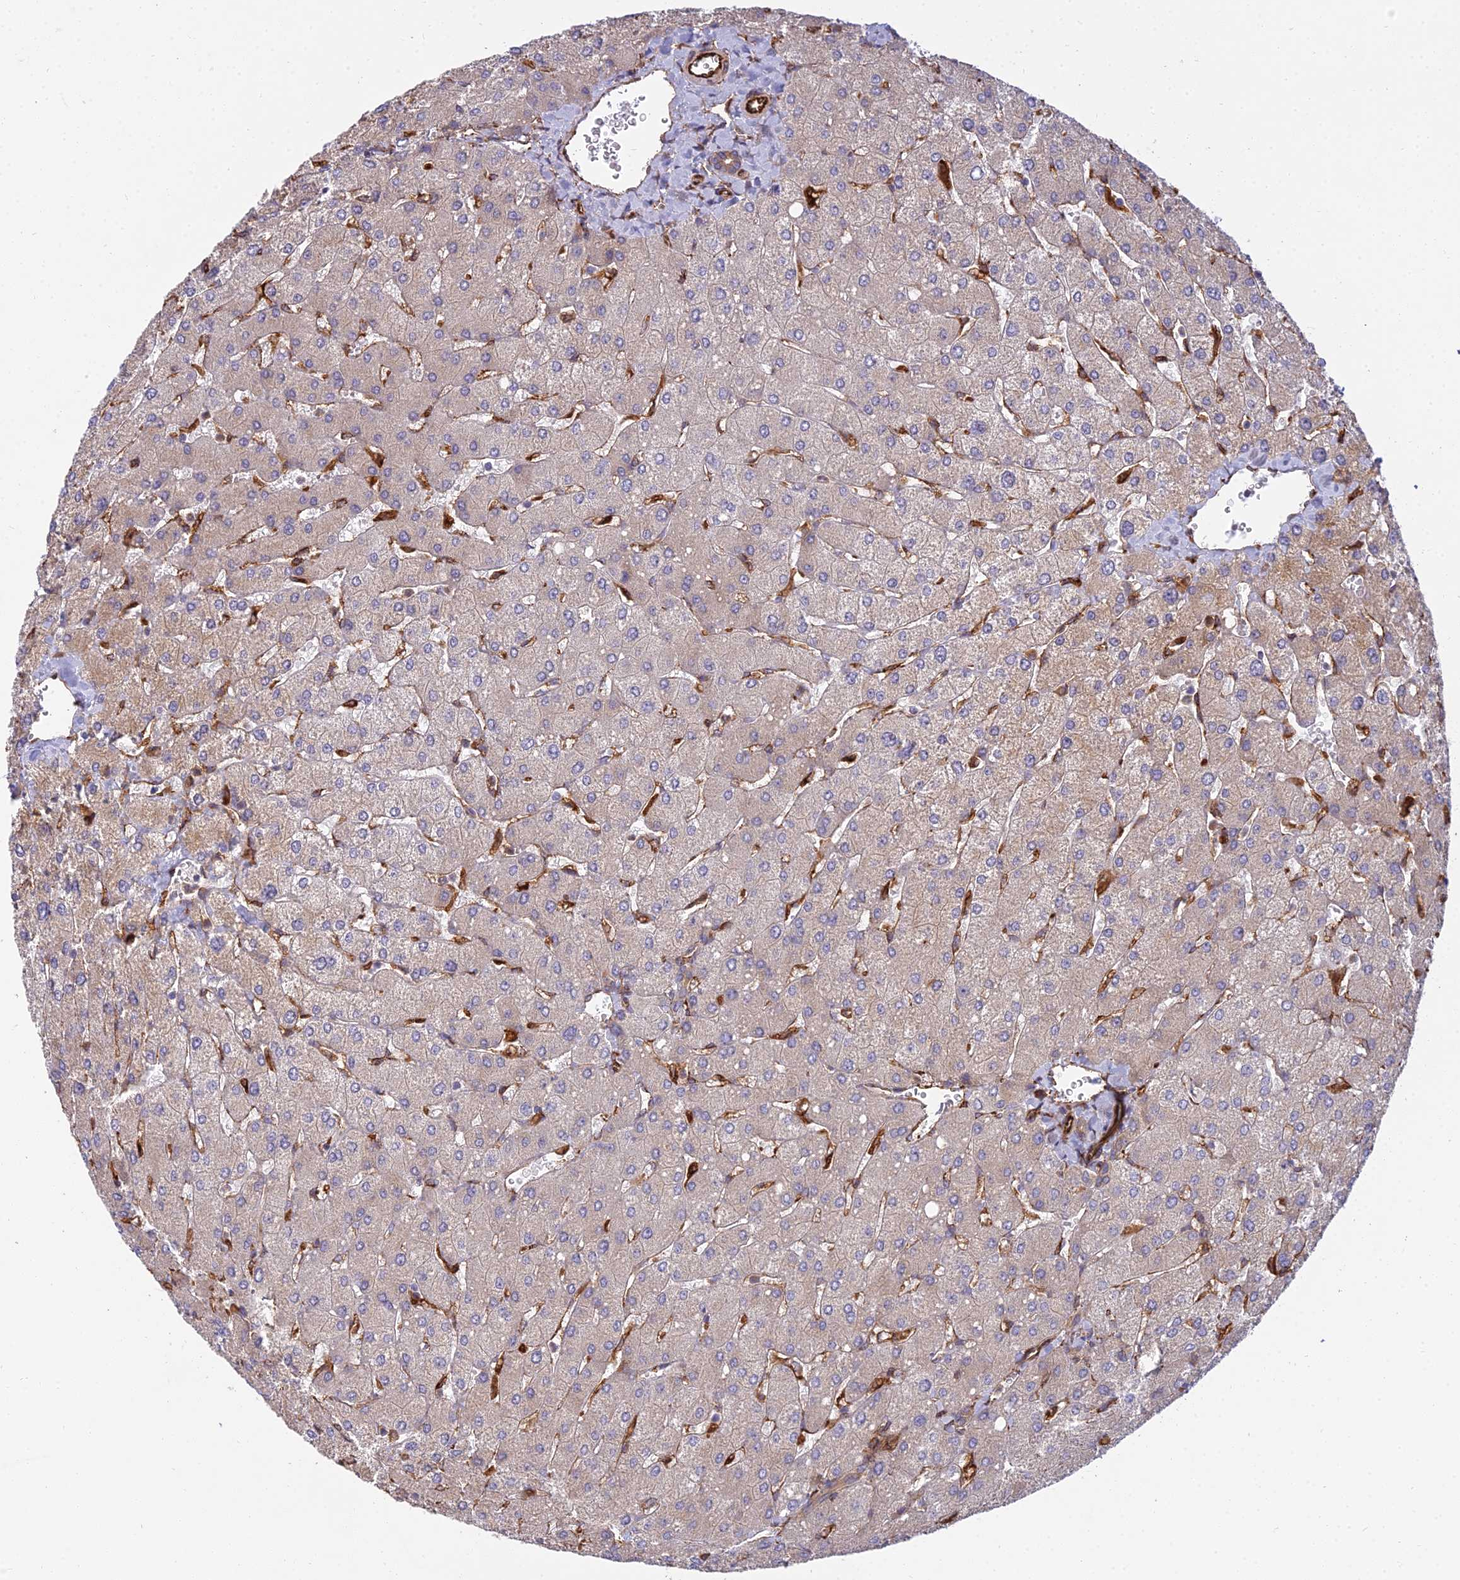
{"staining": {"intensity": "weak", "quantity": ">75%", "location": "cytoplasmic/membranous"}, "tissue": "liver", "cell_type": "Cholangiocytes", "image_type": "normal", "snomed": [{"axis": "morphology", "description": "Normal tissue, NOS"}, {"axis": "topography", "description": "Liver"}], "caption": "High-magnification brightfield microscopy of normal liver stained with DAB (brown) and counterstained with hematoxylin (blue). cholangiocytes exhibit weak cytoplasmic/membranous staining is present in about>75% of cells.", "gene": "NDUFAF7", "patient": {"sex": "male", "age": 55}}